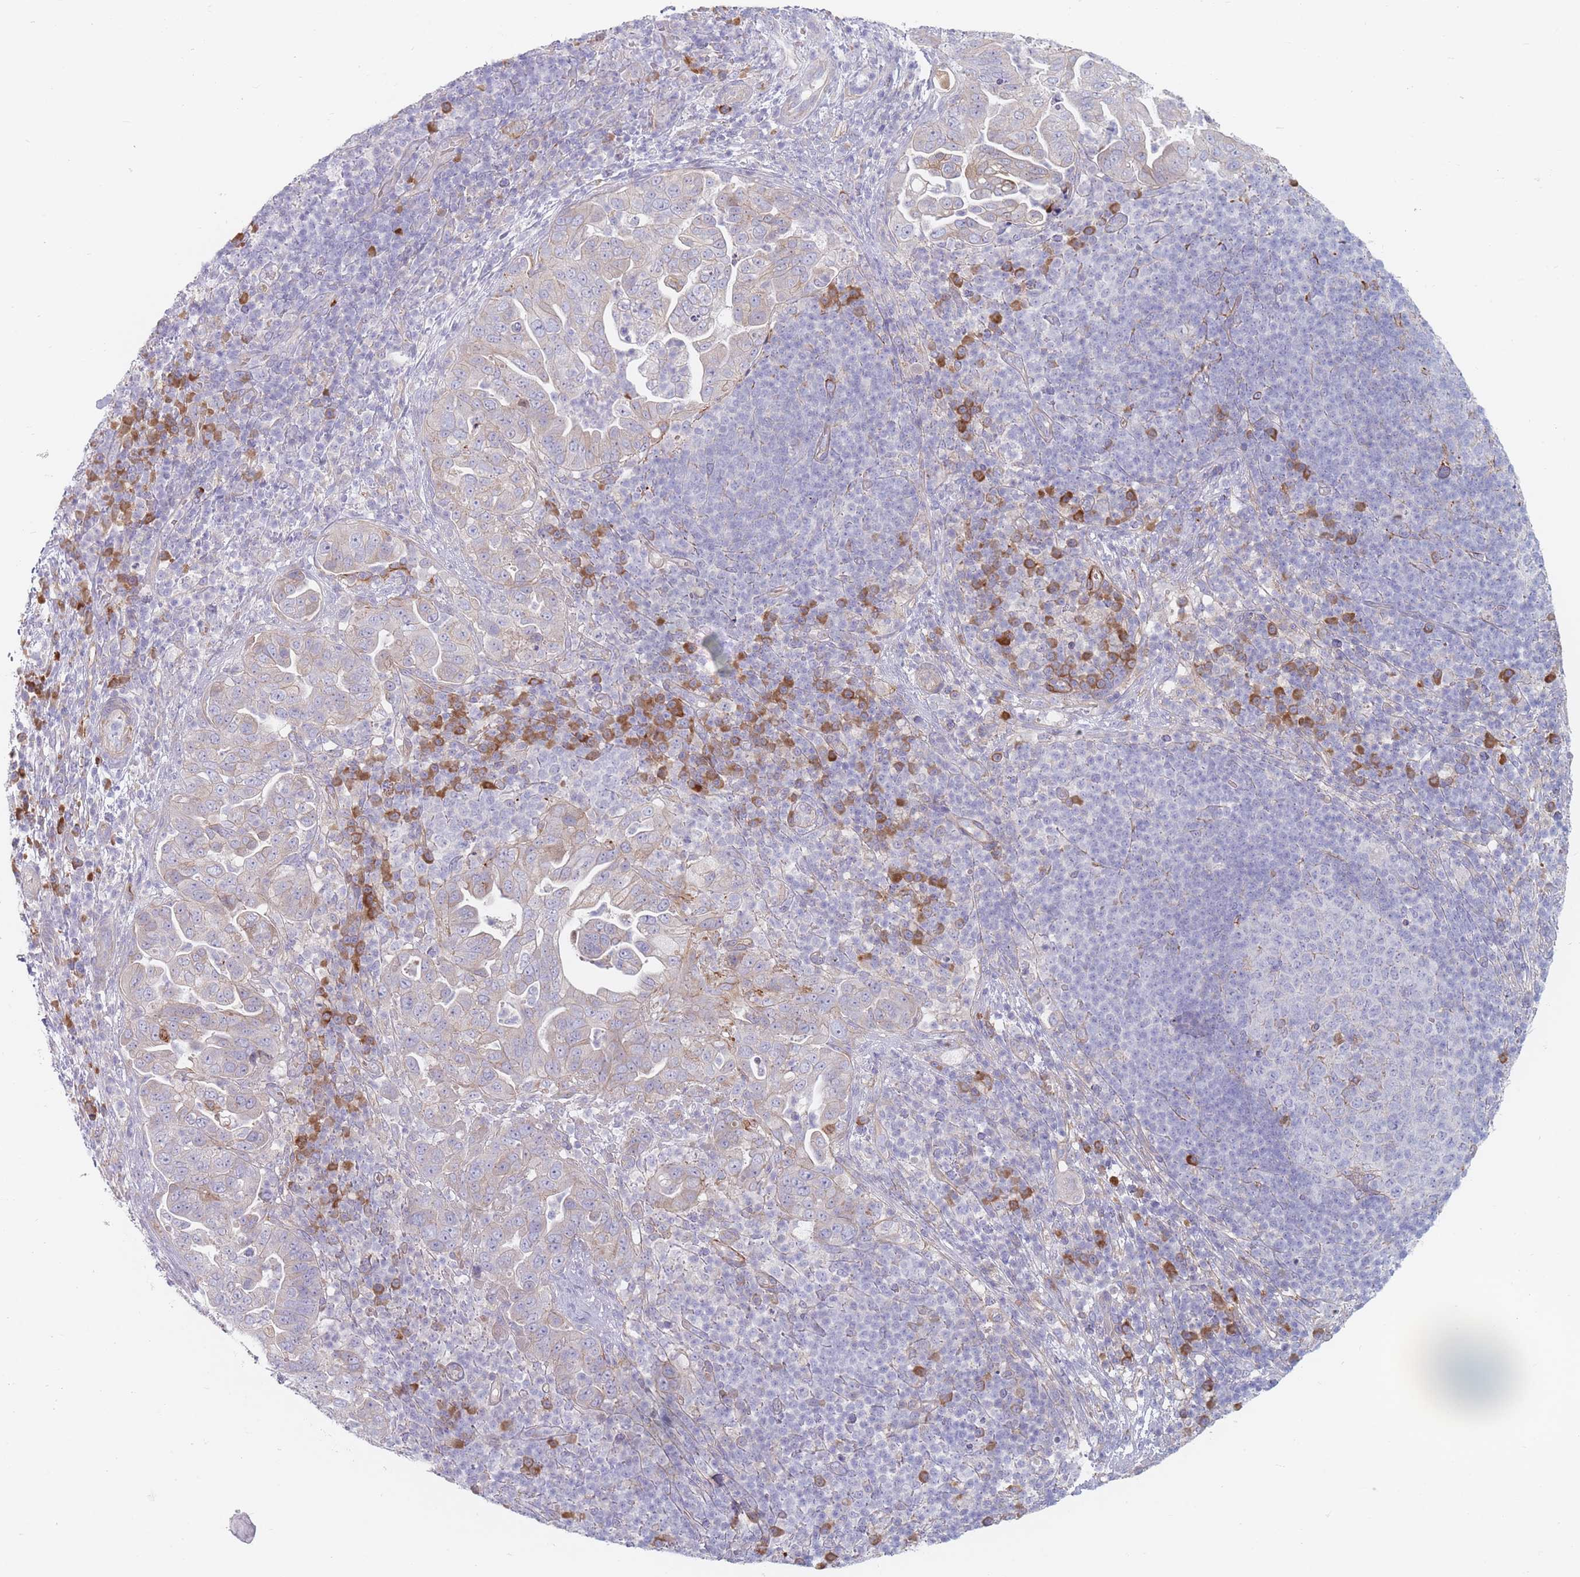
{"staining": {"intensity": "weak", "quantity": "25%-75%", "location": "cytoplasmic/membranous"}, "tissue": "pancreatic cancer", "cell_type": "Tumor cells", "image_type": "cancer", "snomed": [{"axis": "morphology", "description": "Adenocarcinoma, NOS"}, {"axis": "topography", "description": "Pancreas"}], "caption": "Protein expression analysis of pancreatic adenocarcinoma demonstrates weak cytoplasmic/membranous positivity in about 25%-75% of tumor cells.", "gene": "ERBIN", "patient": {"sex": "female", "age": 63}}